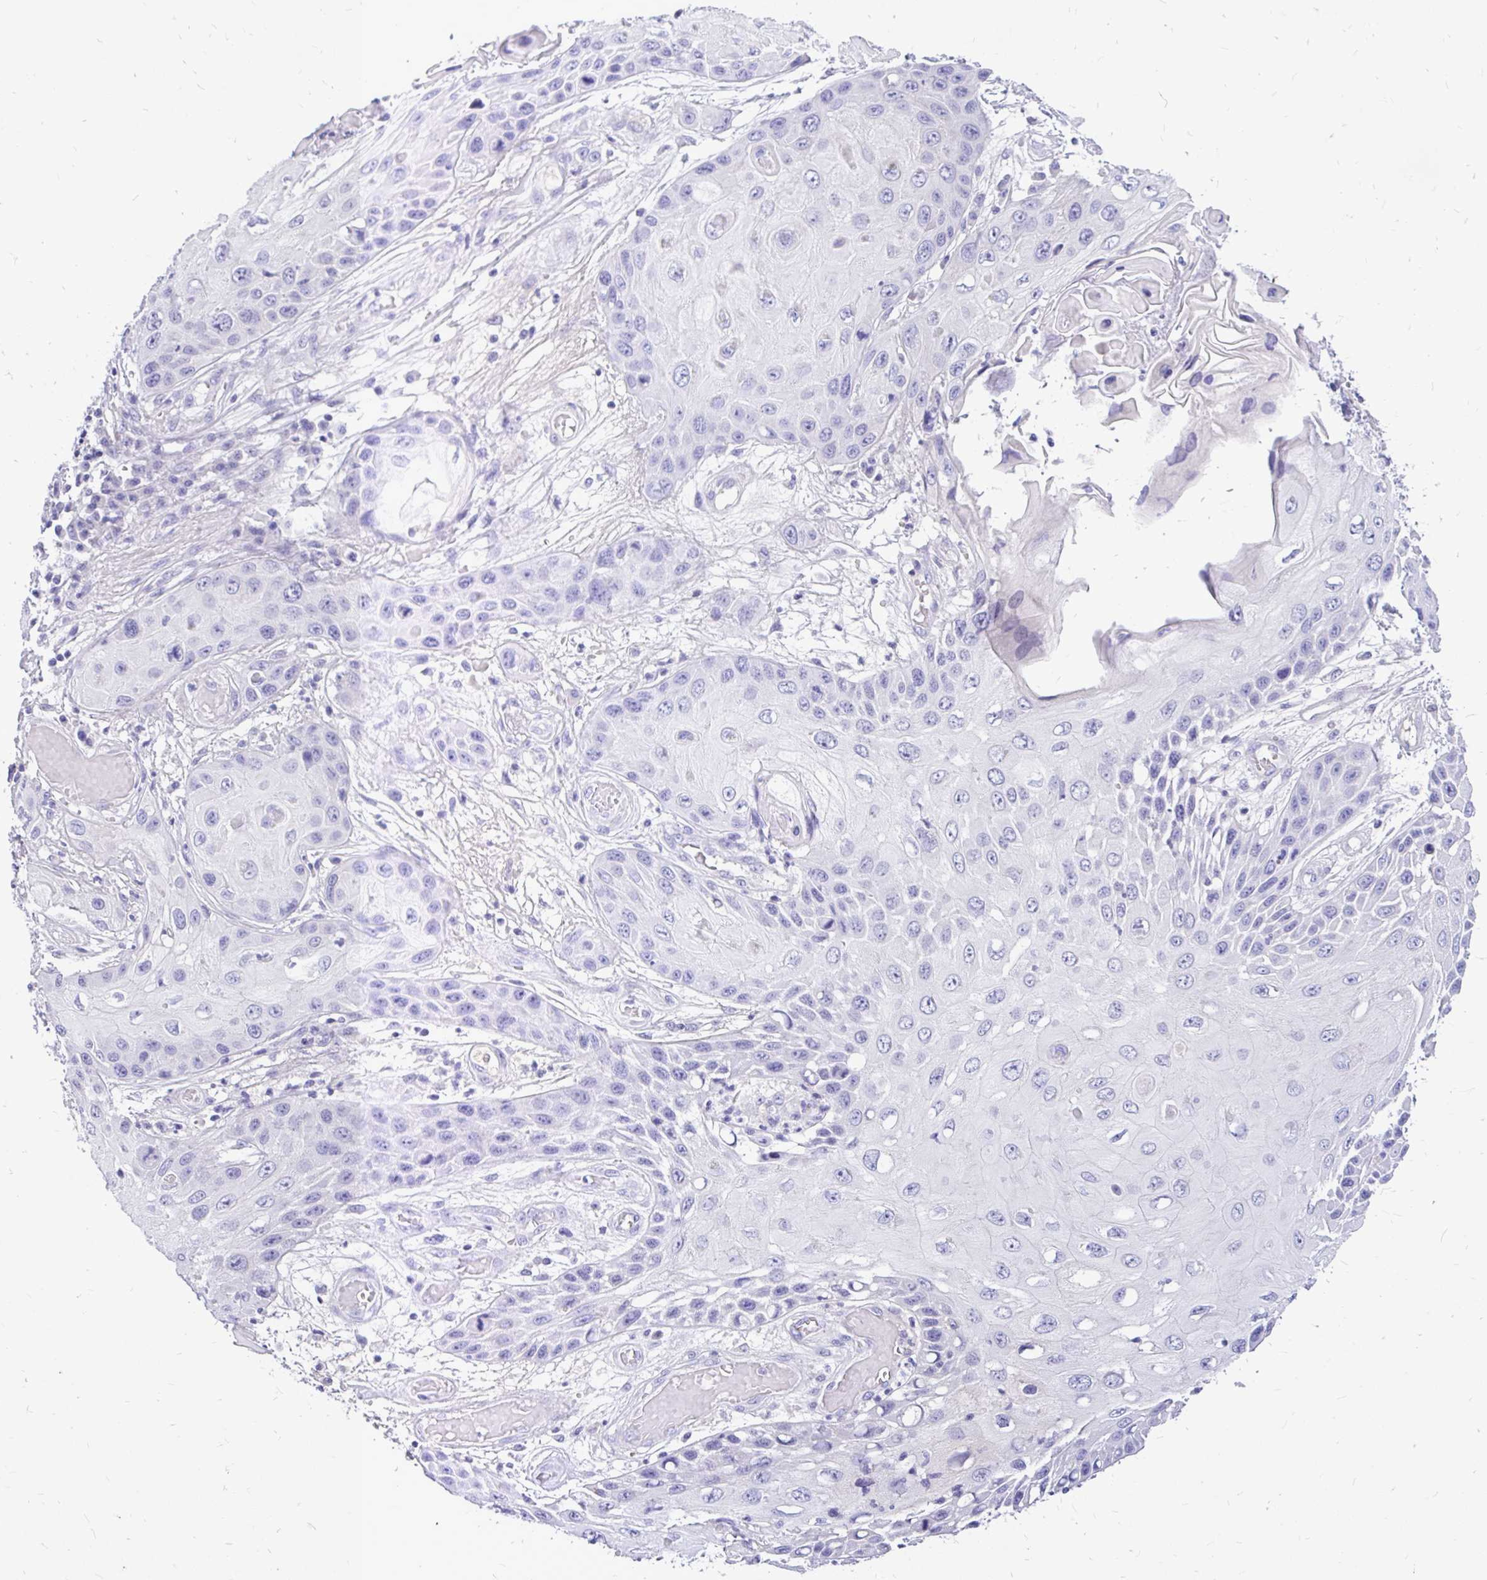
{"staining": {"intensity": "negative", "quantity": "none", "location": "none"}, "tissue": "skin cancer", "cell_type": "Tumor cells", "image_type": "cancer", "snomed": [{"axis": "morphology", "description": "Squamous cell carcinoma, NOS"}, {"axis": "topography", "description": "Skin"}, {"axis": "topography", "description": "Vulva"}], "caption": "A photomicrograph of human skin cancer (squamous cell carcinoma) is negative for staining in tumor cells.", "gene": "MAP1LC3A", "patient": {"sex": "female", "age": 44}}